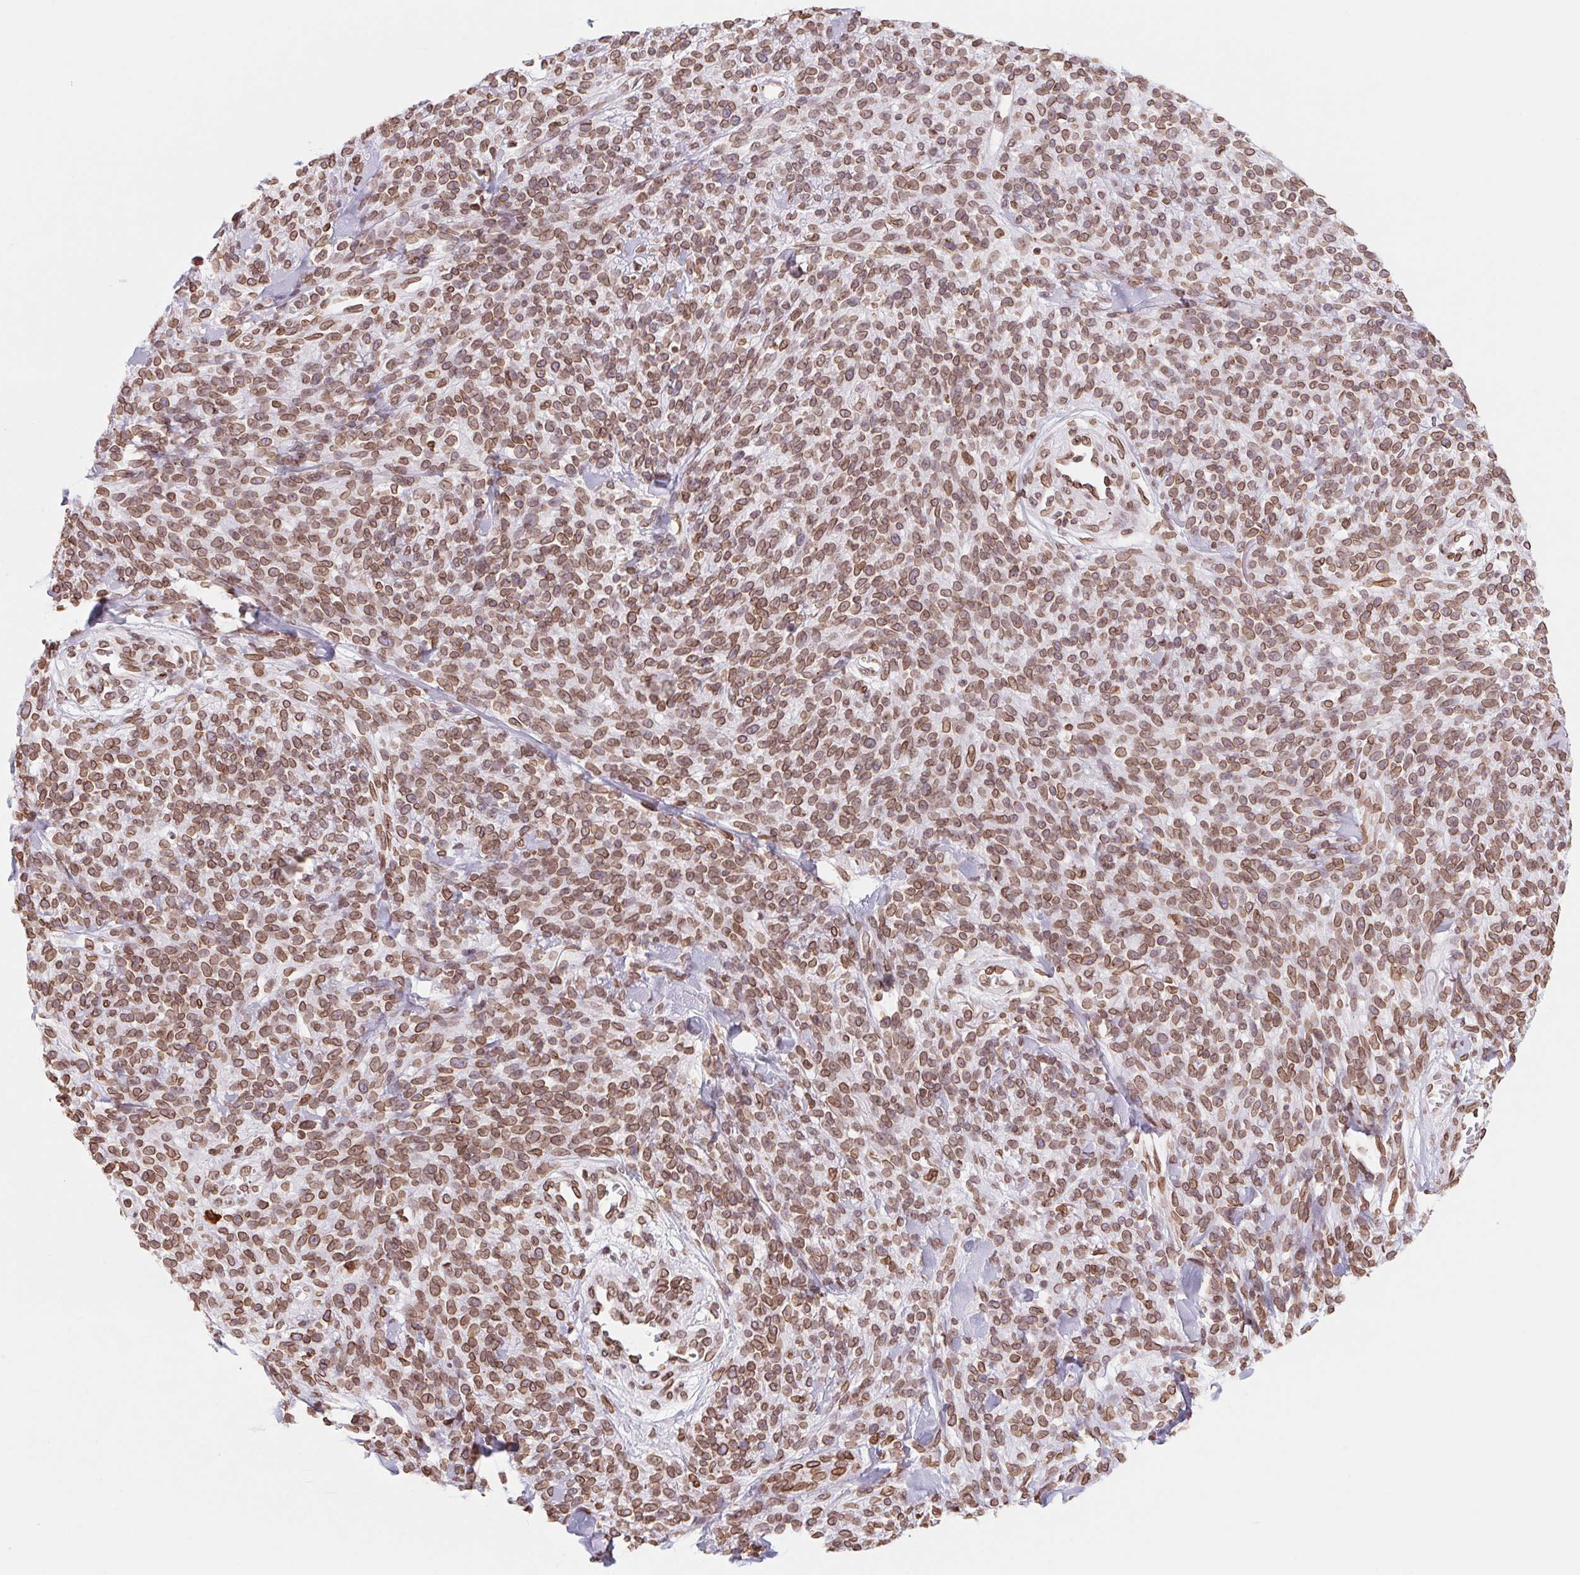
{"staining": {"intensity": "moderate", "quantity": ">75%", "location": "cytoplasmic/membranous,nuclear"}, "tissue": "melanoma", "cell_type": "Tumor cells", "image_type": "cancer", "snomed": [{"axis": "morphology", "description": "Malignant melanoma, NOS"}, {"axis": "topography", "description": "Skin"}, {"axis": "topography", "description": "Skin of trunk"}], "caption": "The photomicrograph demonstrates staining of malignant melanoma, revealing moderate cytoplasmic/membranous and nuclear protein positivity (brown color) within tumor cells.", "gene": "LMNB2", "patient": {"sex": "male", "age": 74}}